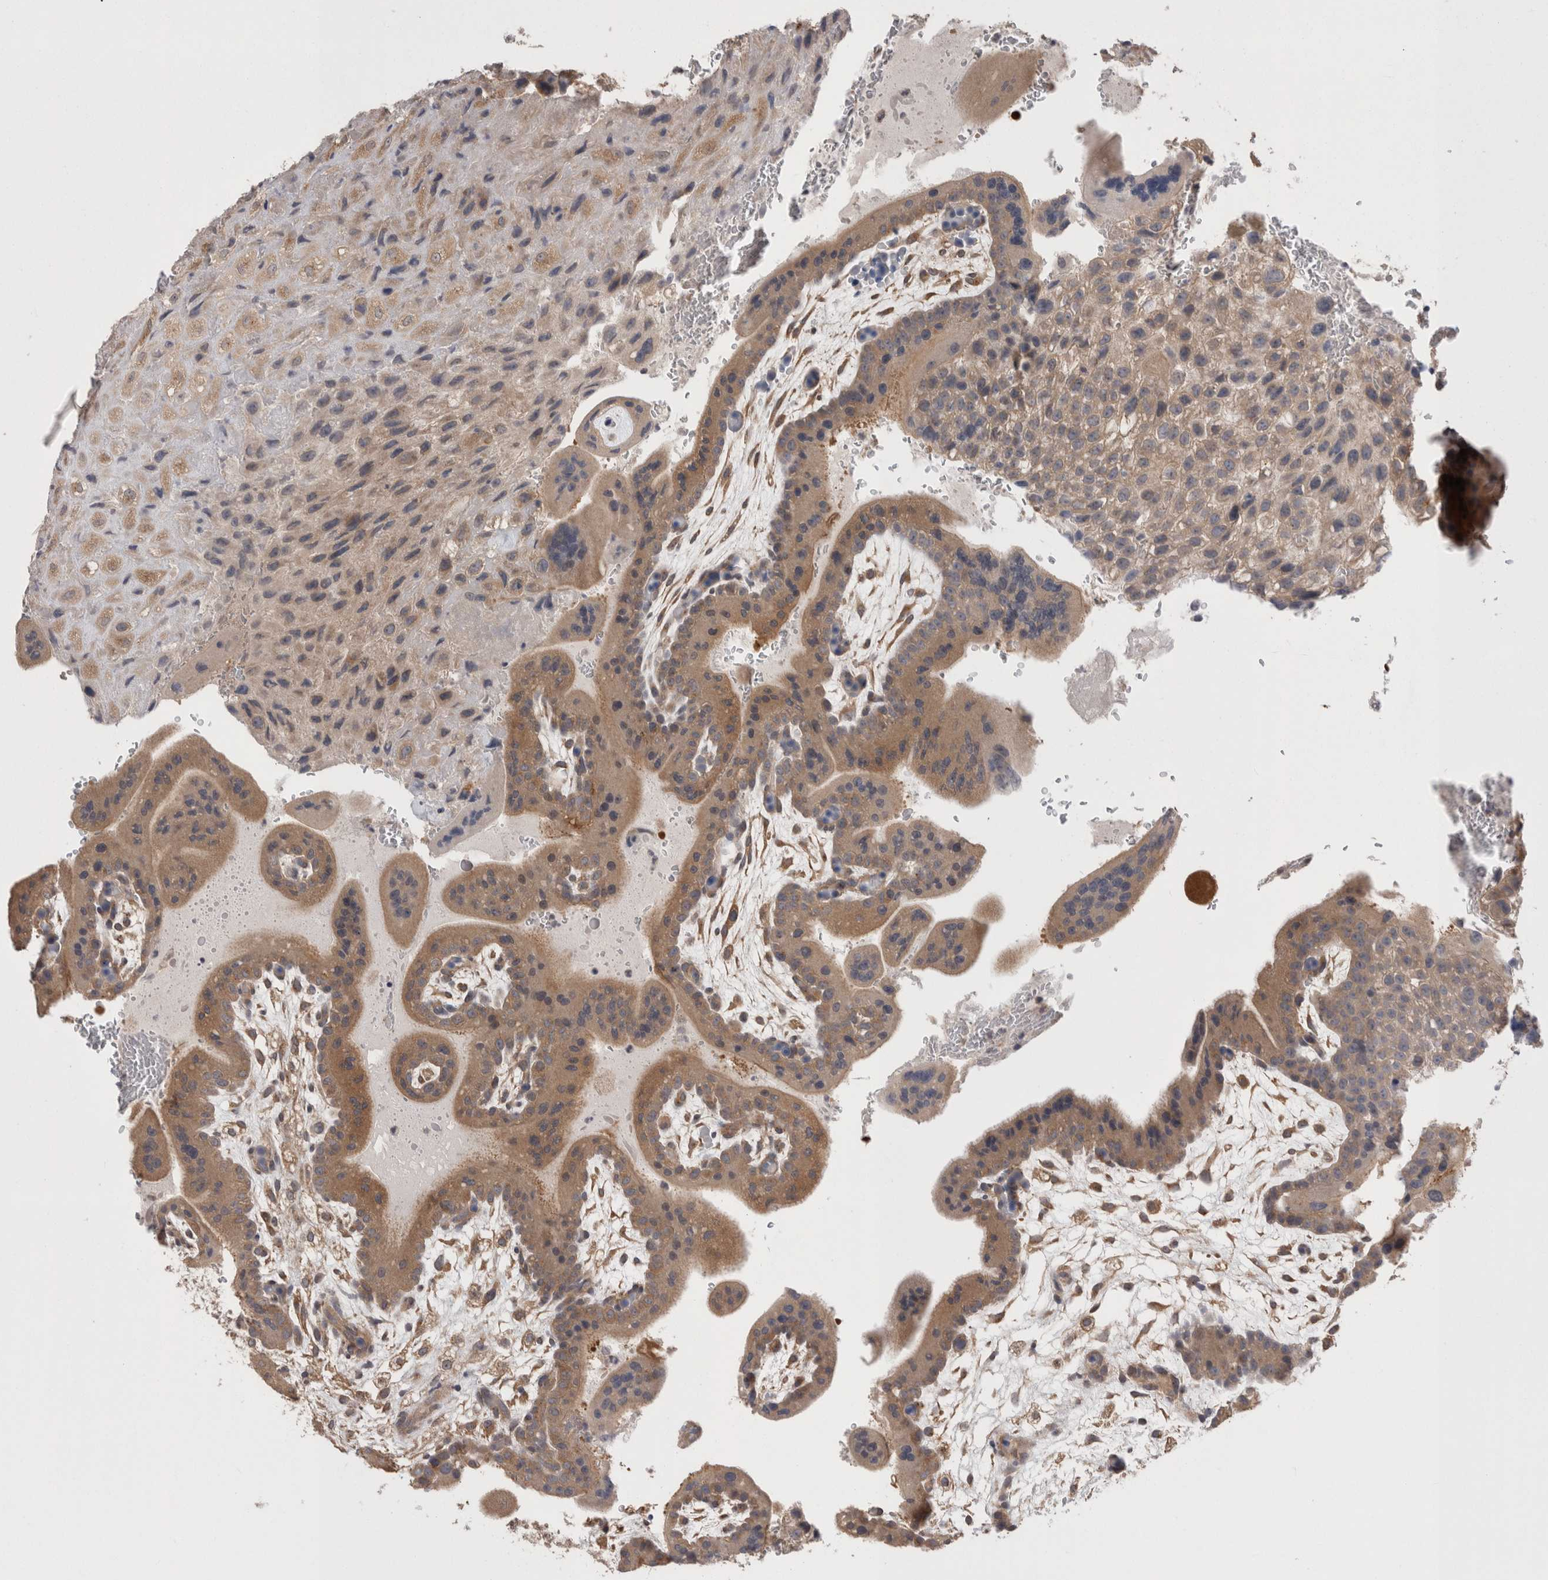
{"staining": {"intensity": "moderate", "quantity": ">75%", "location": "cytoplasmic/membranous"}, "tissue": "placenta", "cell_type": "Decidual cells", "image_type": "normal", "snomed": [{"axis": "morphology", "description": "Normal tissue, NOS"}, {"axis": "topography", "description": "Placenta"}], "caption": "IHC (DAB (3,3'-diaminobenzidine)) staining of normal placenta shows moderate cytoplasmic/membranous protein expression in approximately >75% of decidual cells. (DAB (3,3'-diaminobenzidine) IHC, brown staining for protein, blue staining for nuclei).", "gene": "DCTN6", "patient": {"sex": "female", "age": 35}}